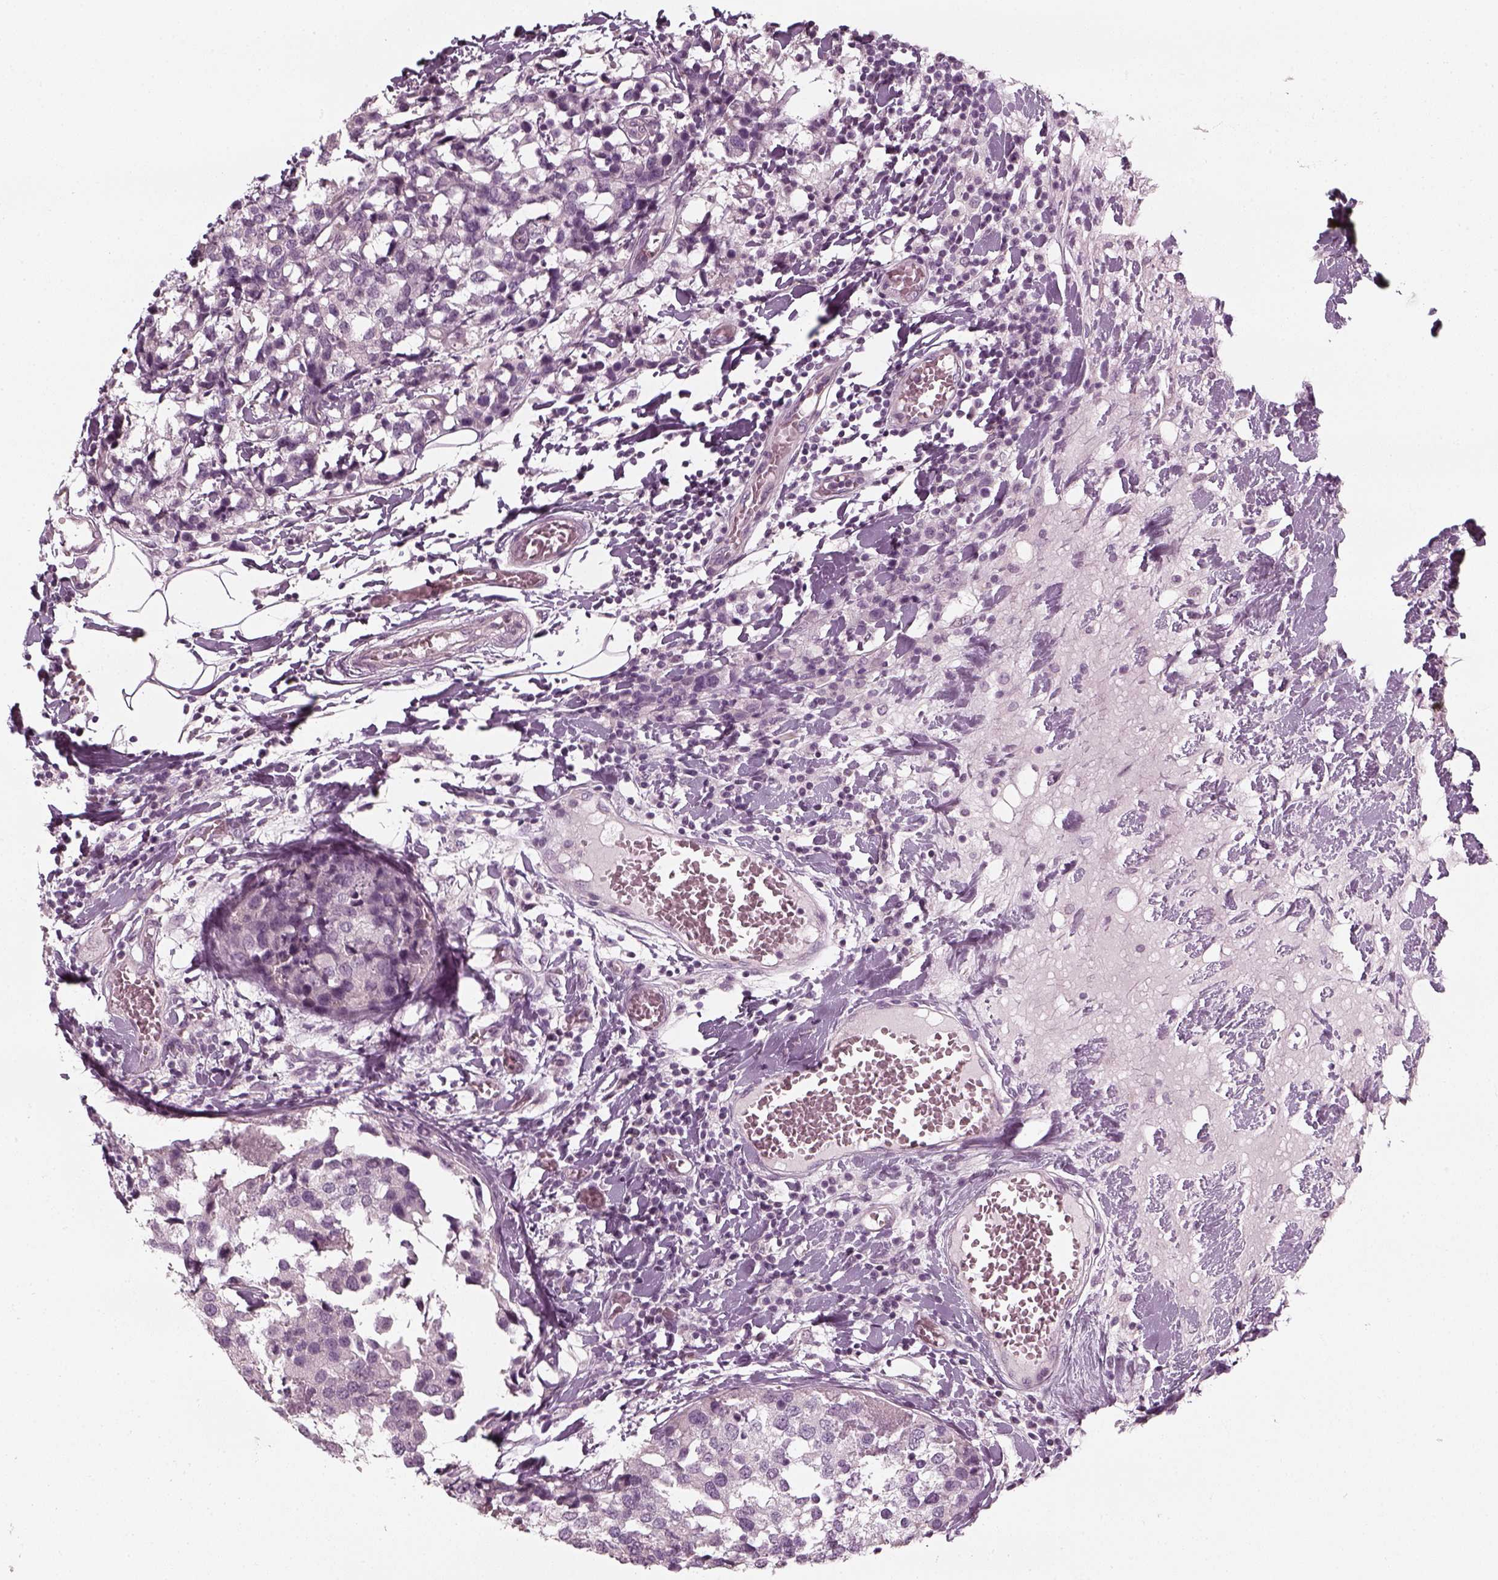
{"staining": {"intensity": "negative", "quantity": "none", "location": "none"}, "tissue": "breast cancer", "cell_type": "Tumor cells", "image_type": "cancer", "snomed": [{"axis": "morphology", "description": "Lobular carcinoma"}, {"axis": "topography", "description": "Breast"}], "caption": "High power microscopy photomicrograph of an immunohistochemistry histopathology image of breast cancer (lobular carcinoma), revealing no significant expression in tumor cells. (DAB (3,3'-diaminobenzidine) immunohistochemistry (IHC), high magnification).", "gene": "PNMT", "patient": {"sex": "female", "age": 59}}